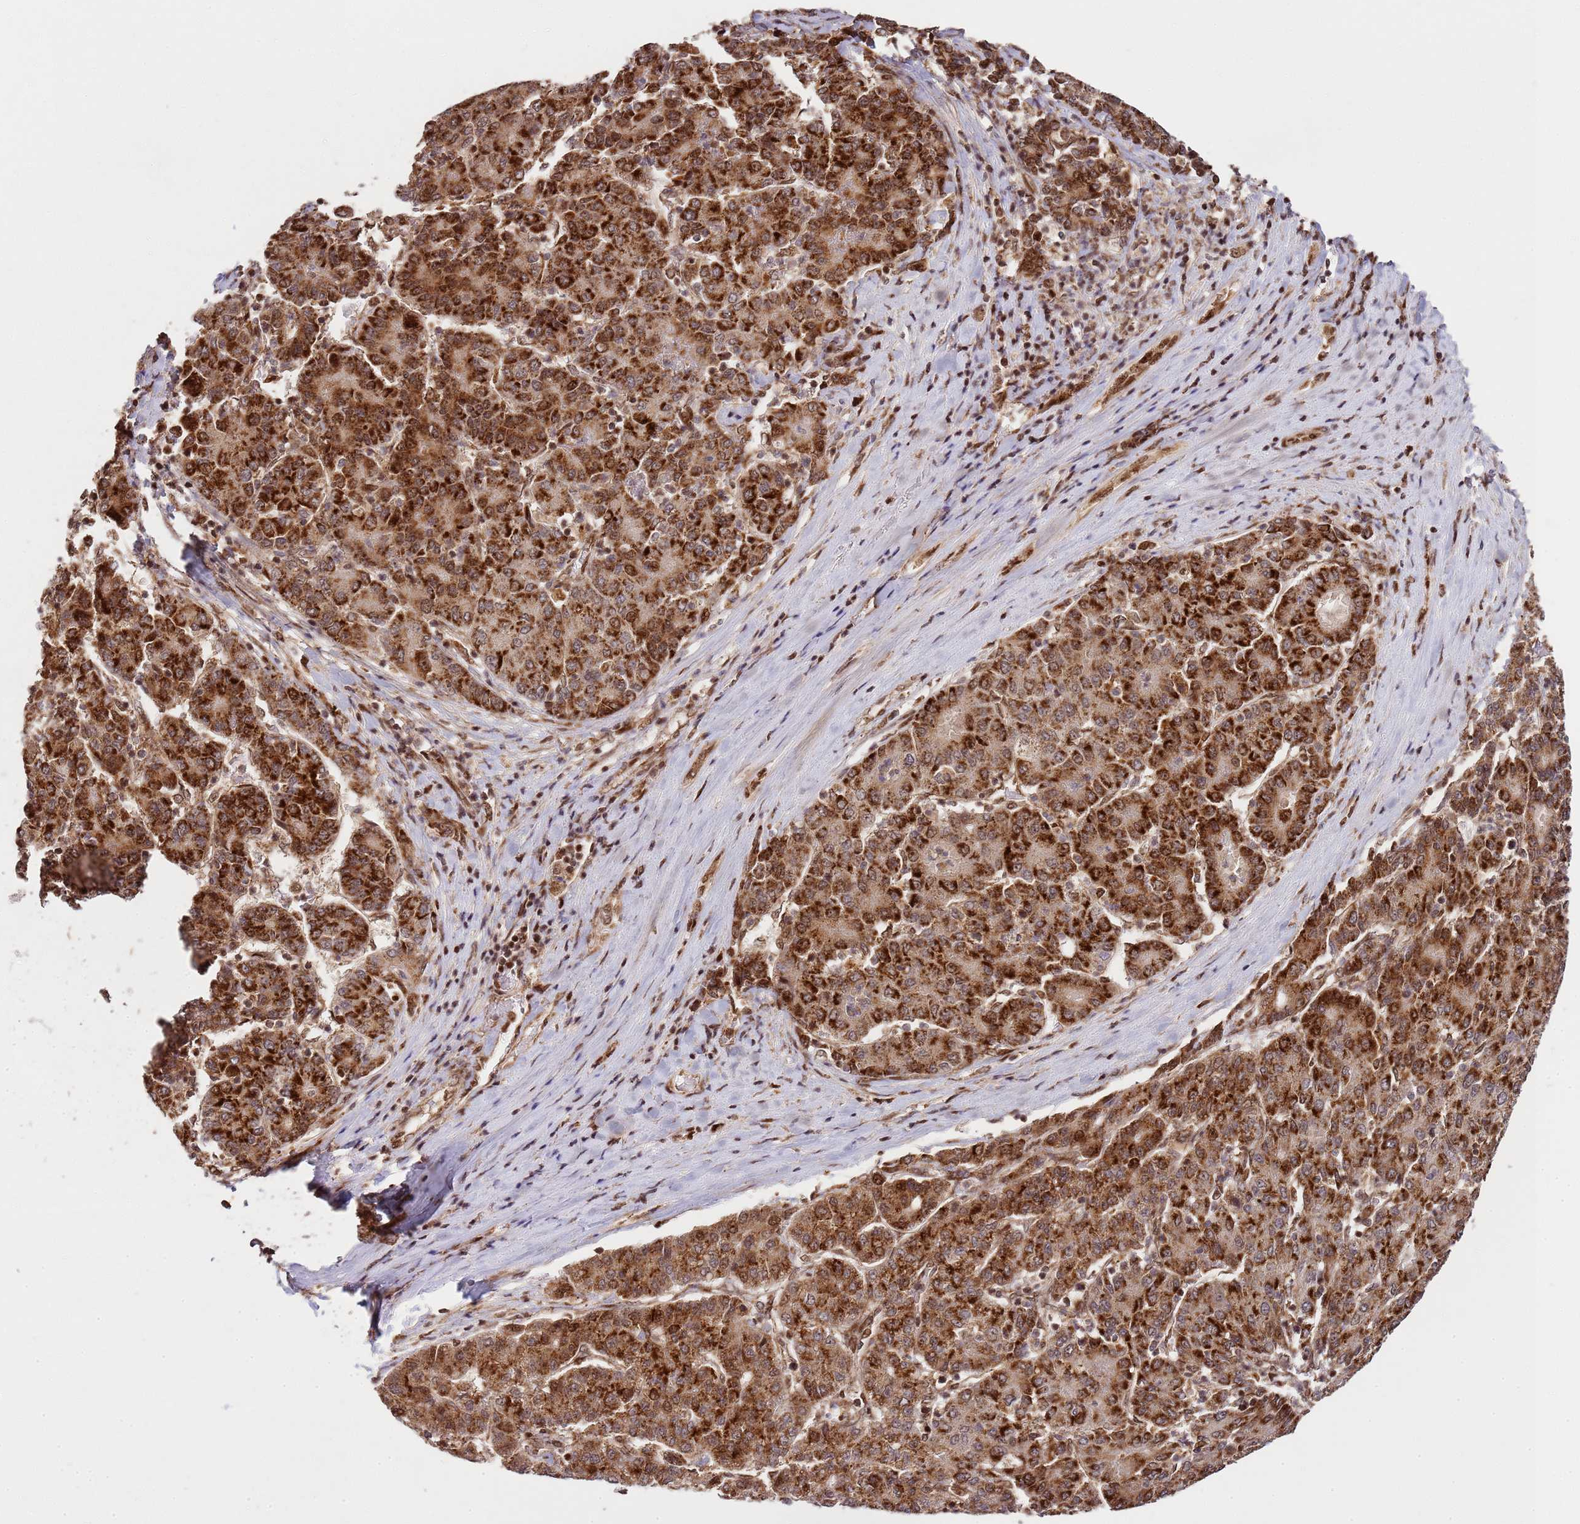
{"staining": {"intensity": "strong", "quantity": ">75%", "location": "cytoplasmic/membranous,nuclear"}, "tissue": "liver cancer", "cell_type": "Tumor cells", "image_type": "cancer", "snomed": [{"axis": "morphology", "description": "Carcinoma, Hepatocellular, NOS"}, {"axis": "topography", "description": "Liver"}], "caption": "Protein staining of liver hepatocellular carcinoma tissue demonstrates strong cytoplasmic/membranous and nuclear expression in about >75% of tumor cells. Ihc stains the protein of interest in brown and the nuclei are stained blue.", "gene": "PEX14", "patient": {"sex": "male", "age": 65}}